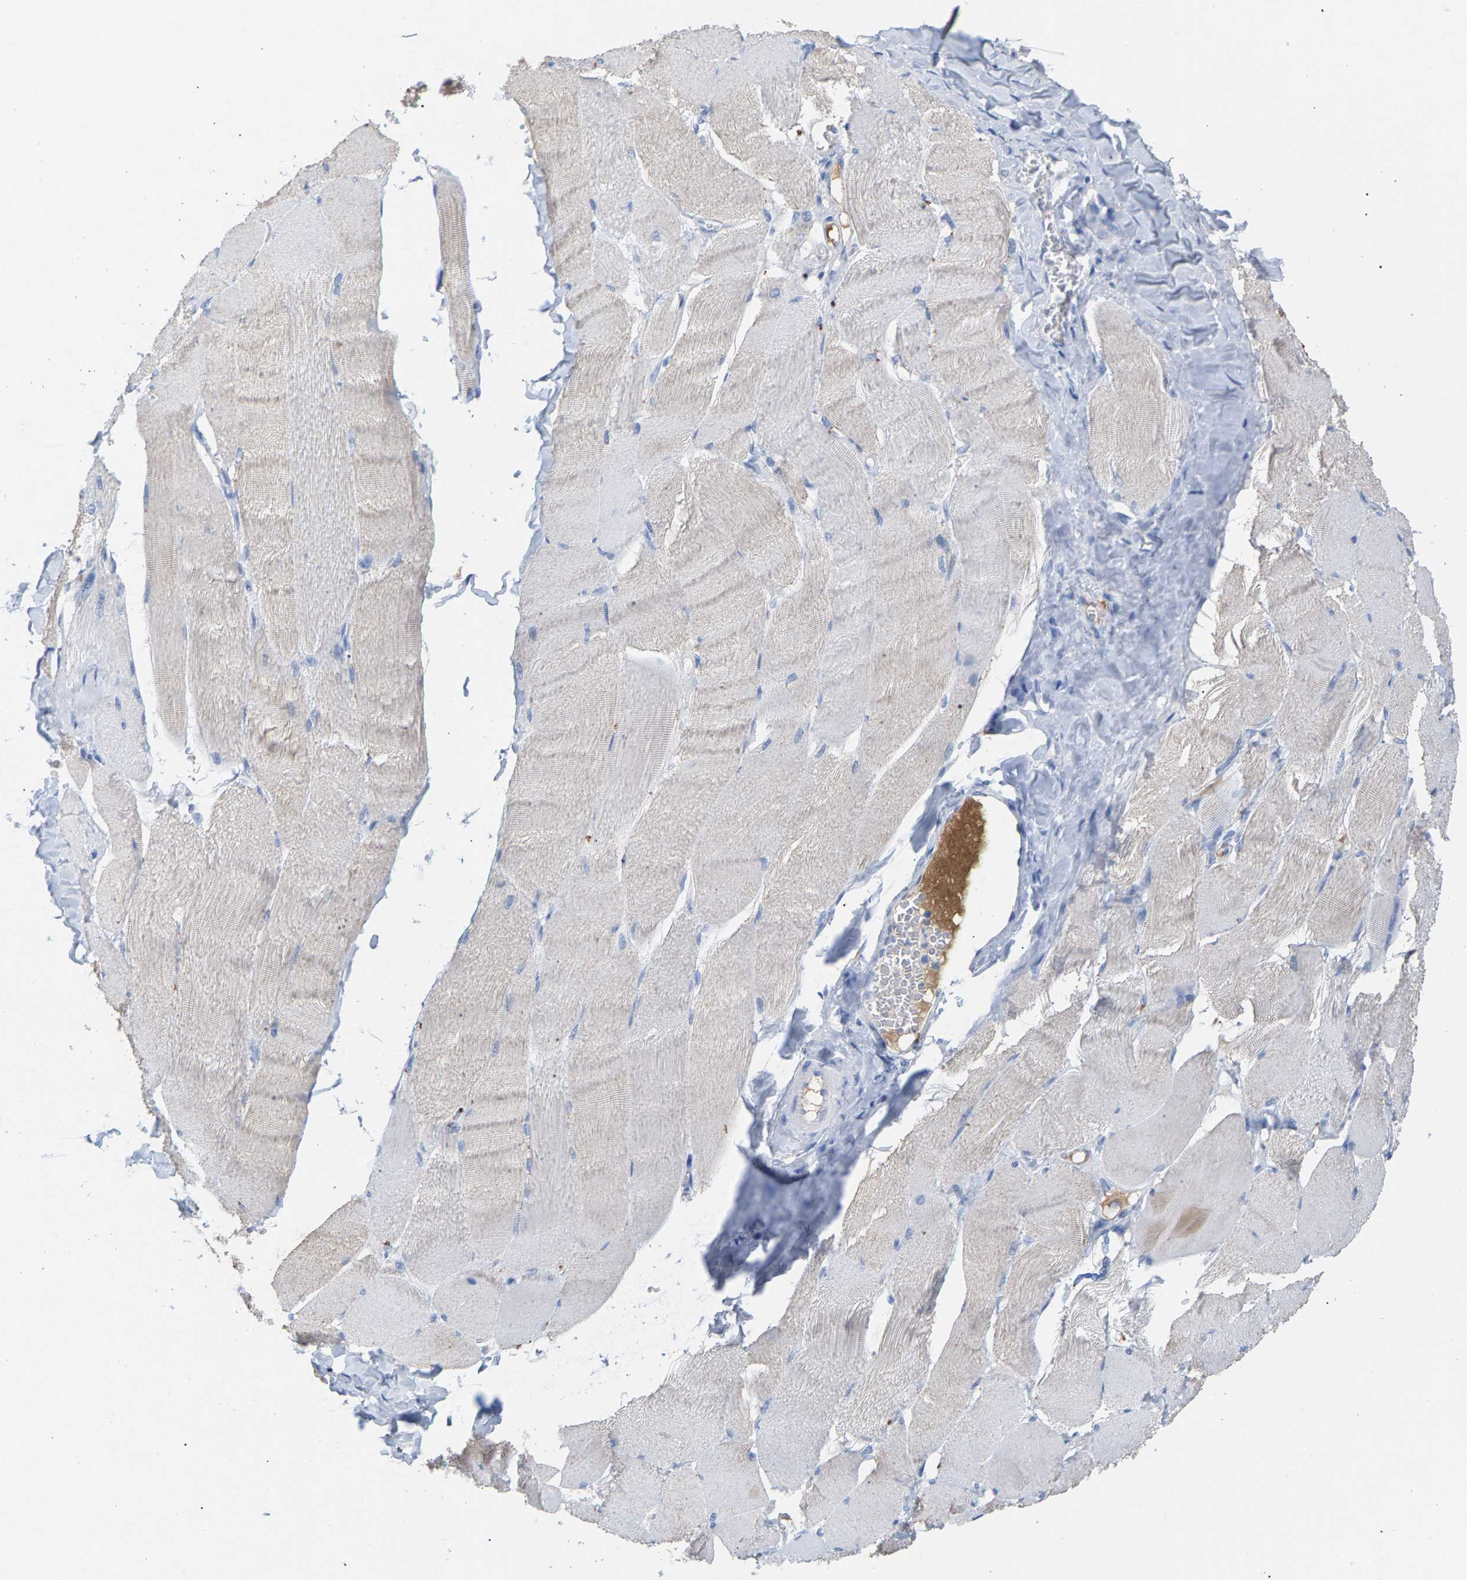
{"staining": {"intensity": "negative", "quantity": "none", "location": "none"}, "tissue": "skeletal muscle", "cell_type": "Myocytes", "image_type": "normal", "snomed": [{"axis": "morphology", "description": "Normal tissue, NOS"}, {"axis": "morphology", "description": "Squamous cell carcinoma, NOS"}, {"axis": "topography", "description": "Skeletal muscle"}], "caption": "DAB immunohistochemical staining of normal skeletal muscle exhibits no significant staining in myocytes. The staining was performed using DAB (3,3'-diaminobenzidine) to visualize the protein expression in brown, while the nuclei were stained in blue with hematoxylin (Magnification: 20x).", "gene": "APOH", "patient": {"sex": "male", "age": 51}}